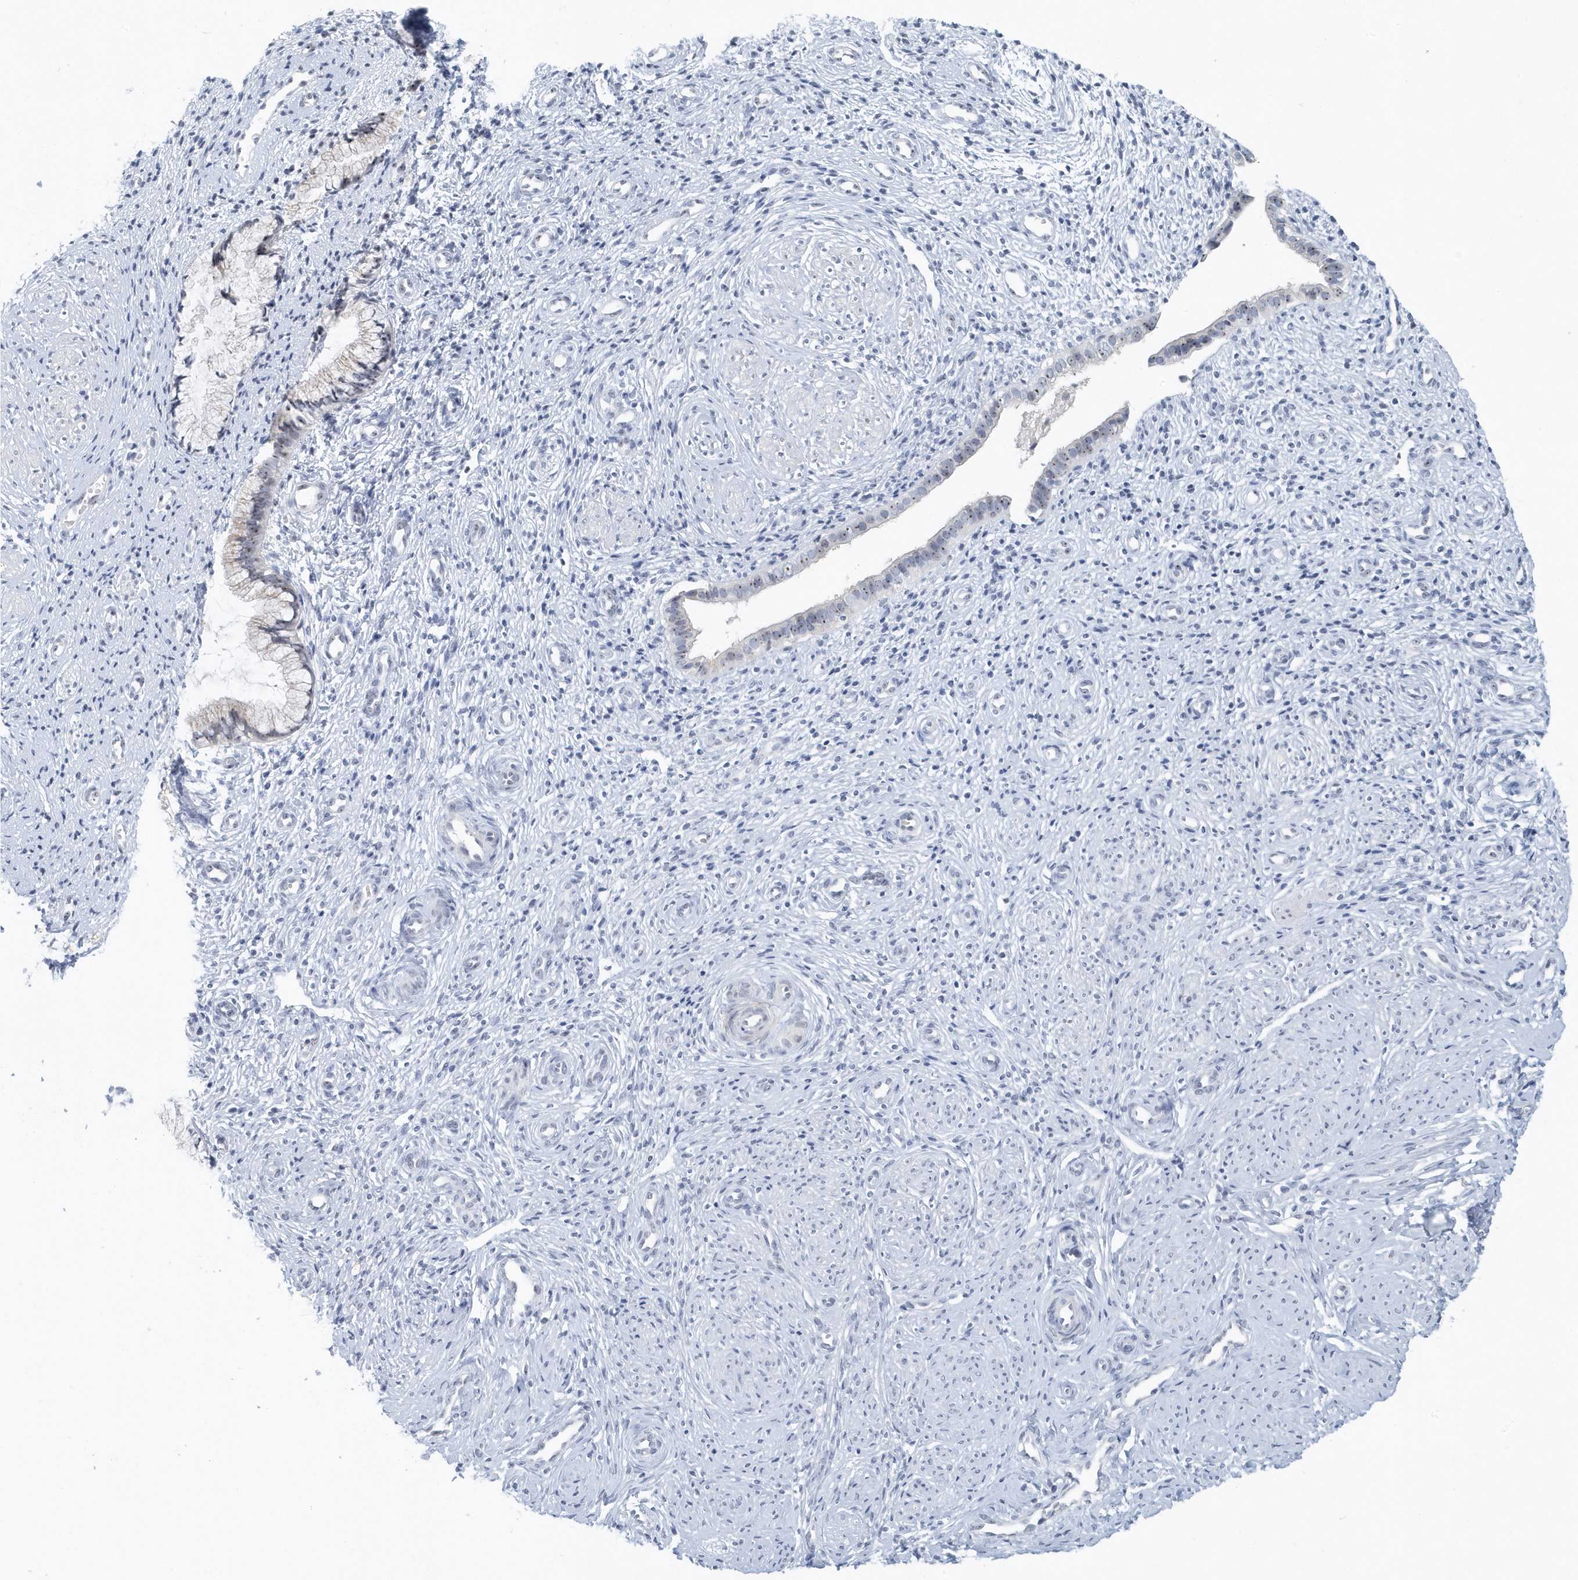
{"staining": {"intensity": "moderate", "quantity": "25%-75%", "location": "nuclear"}, "tissue": "cervix", "cell_type": "Glandular cells", "image_type": "normal", "snomed": [{"axis": "morphology", "description": "Normal tissue, NOS"}, {"axis": "topography", "description": "Cervix"}], "caption": "The histopathology image shows a brown stain indicating the presence of a protein in the nuclear of glandular cells in cervix.", "gene": "RPF2", "patient": {"sex": "female", "age": 27}}